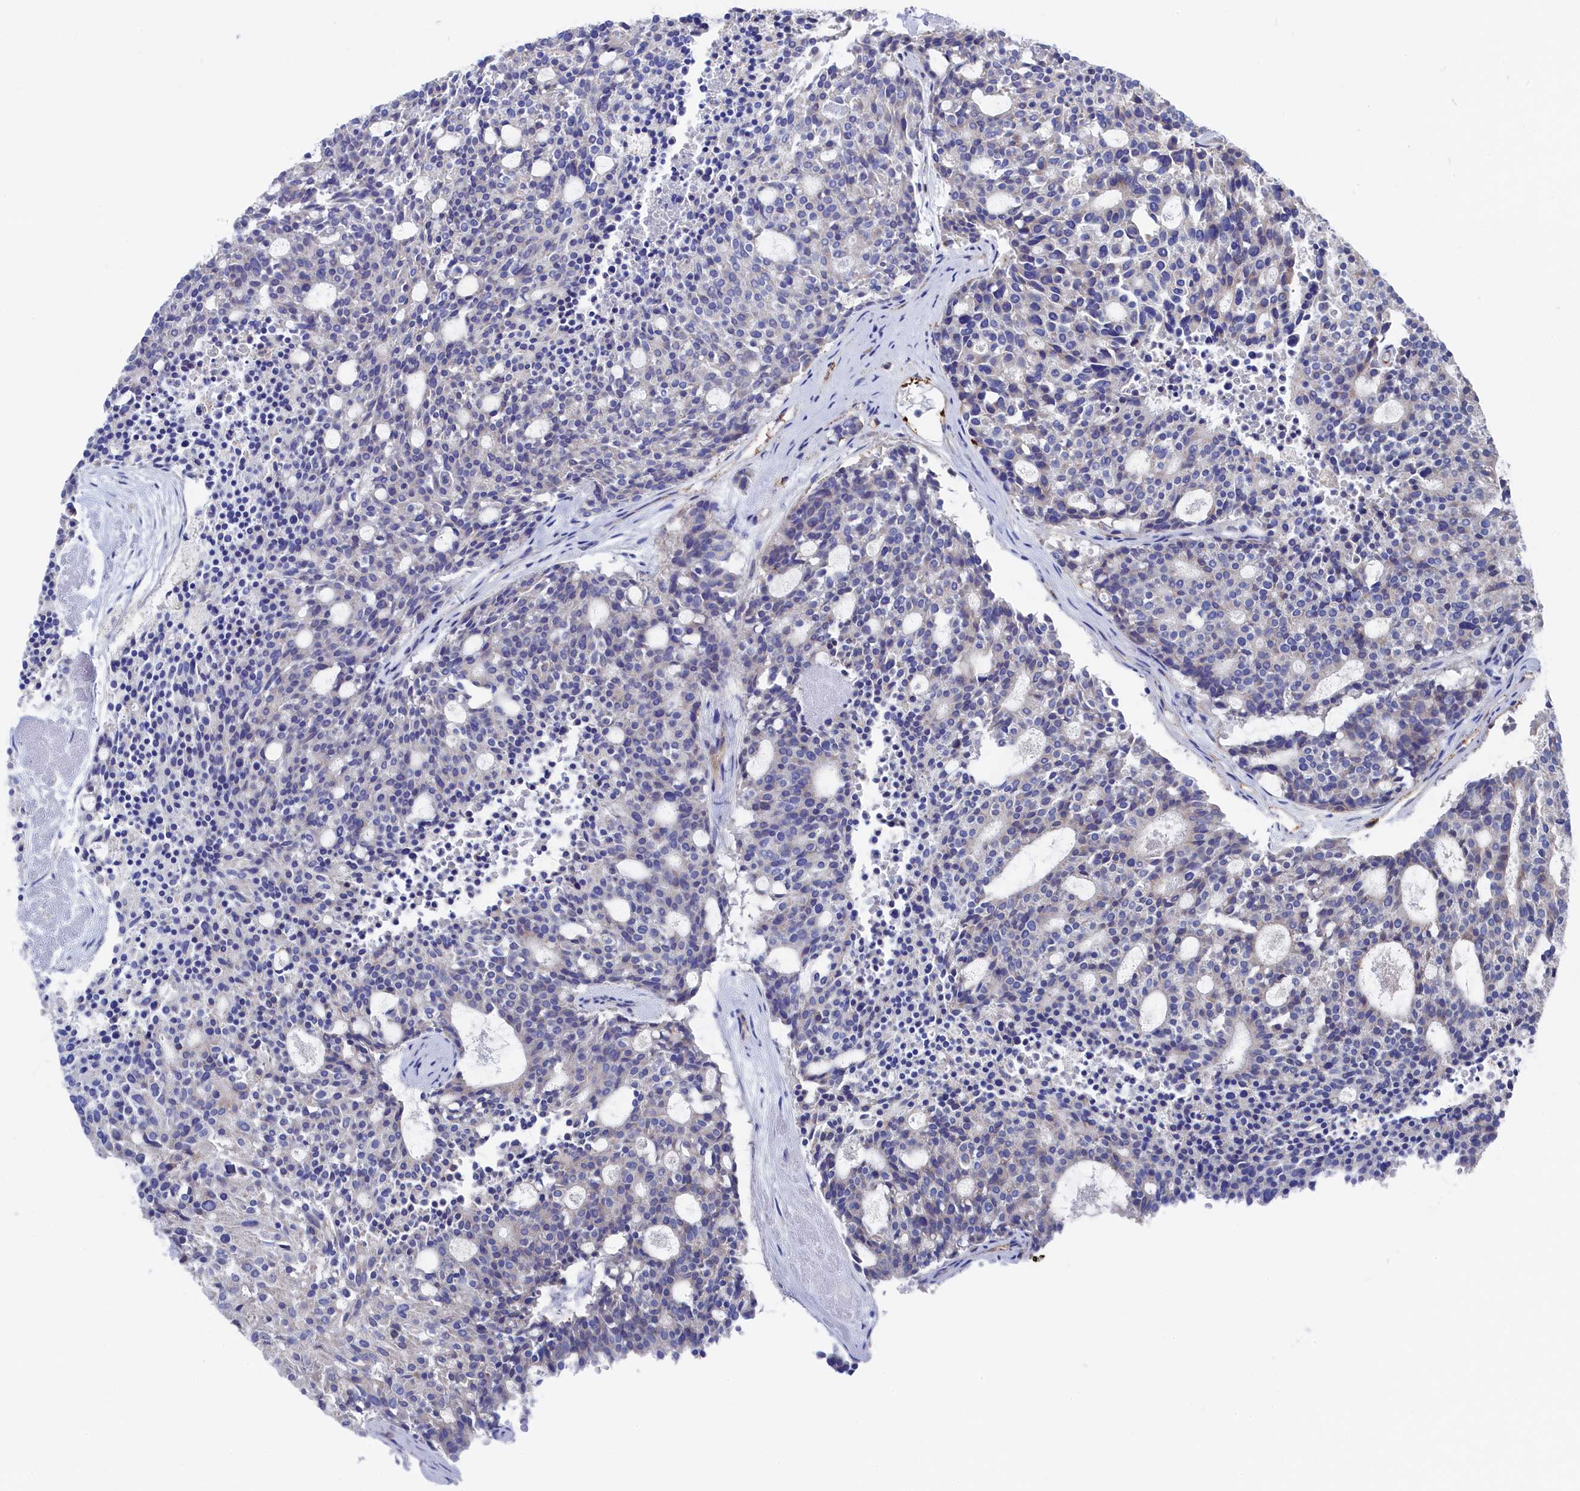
{"staining": {"intensity": "negative", "quantity": "none", "location": "none"}, "tissue": "carcinoid", "cell_type": "Tumor cells", "image_type": "cancer", "snomed": [{"axis": "morphology", "description": "Carcinoid, malignant, NOS"}, {"axis": "topography", "description": "Pancreas"}], "caption": "IHC image of neoplastic tissue: carcinoid stained with DAB demonstrates no significant protein positivity in tumor cells. (Stains: DAB IHC with hematoxylin counter stain, Microscopy: brightfield microscopy at high magnification).", "gene": "C12orf73", "patient": {"sex": "female", "age": 54}}